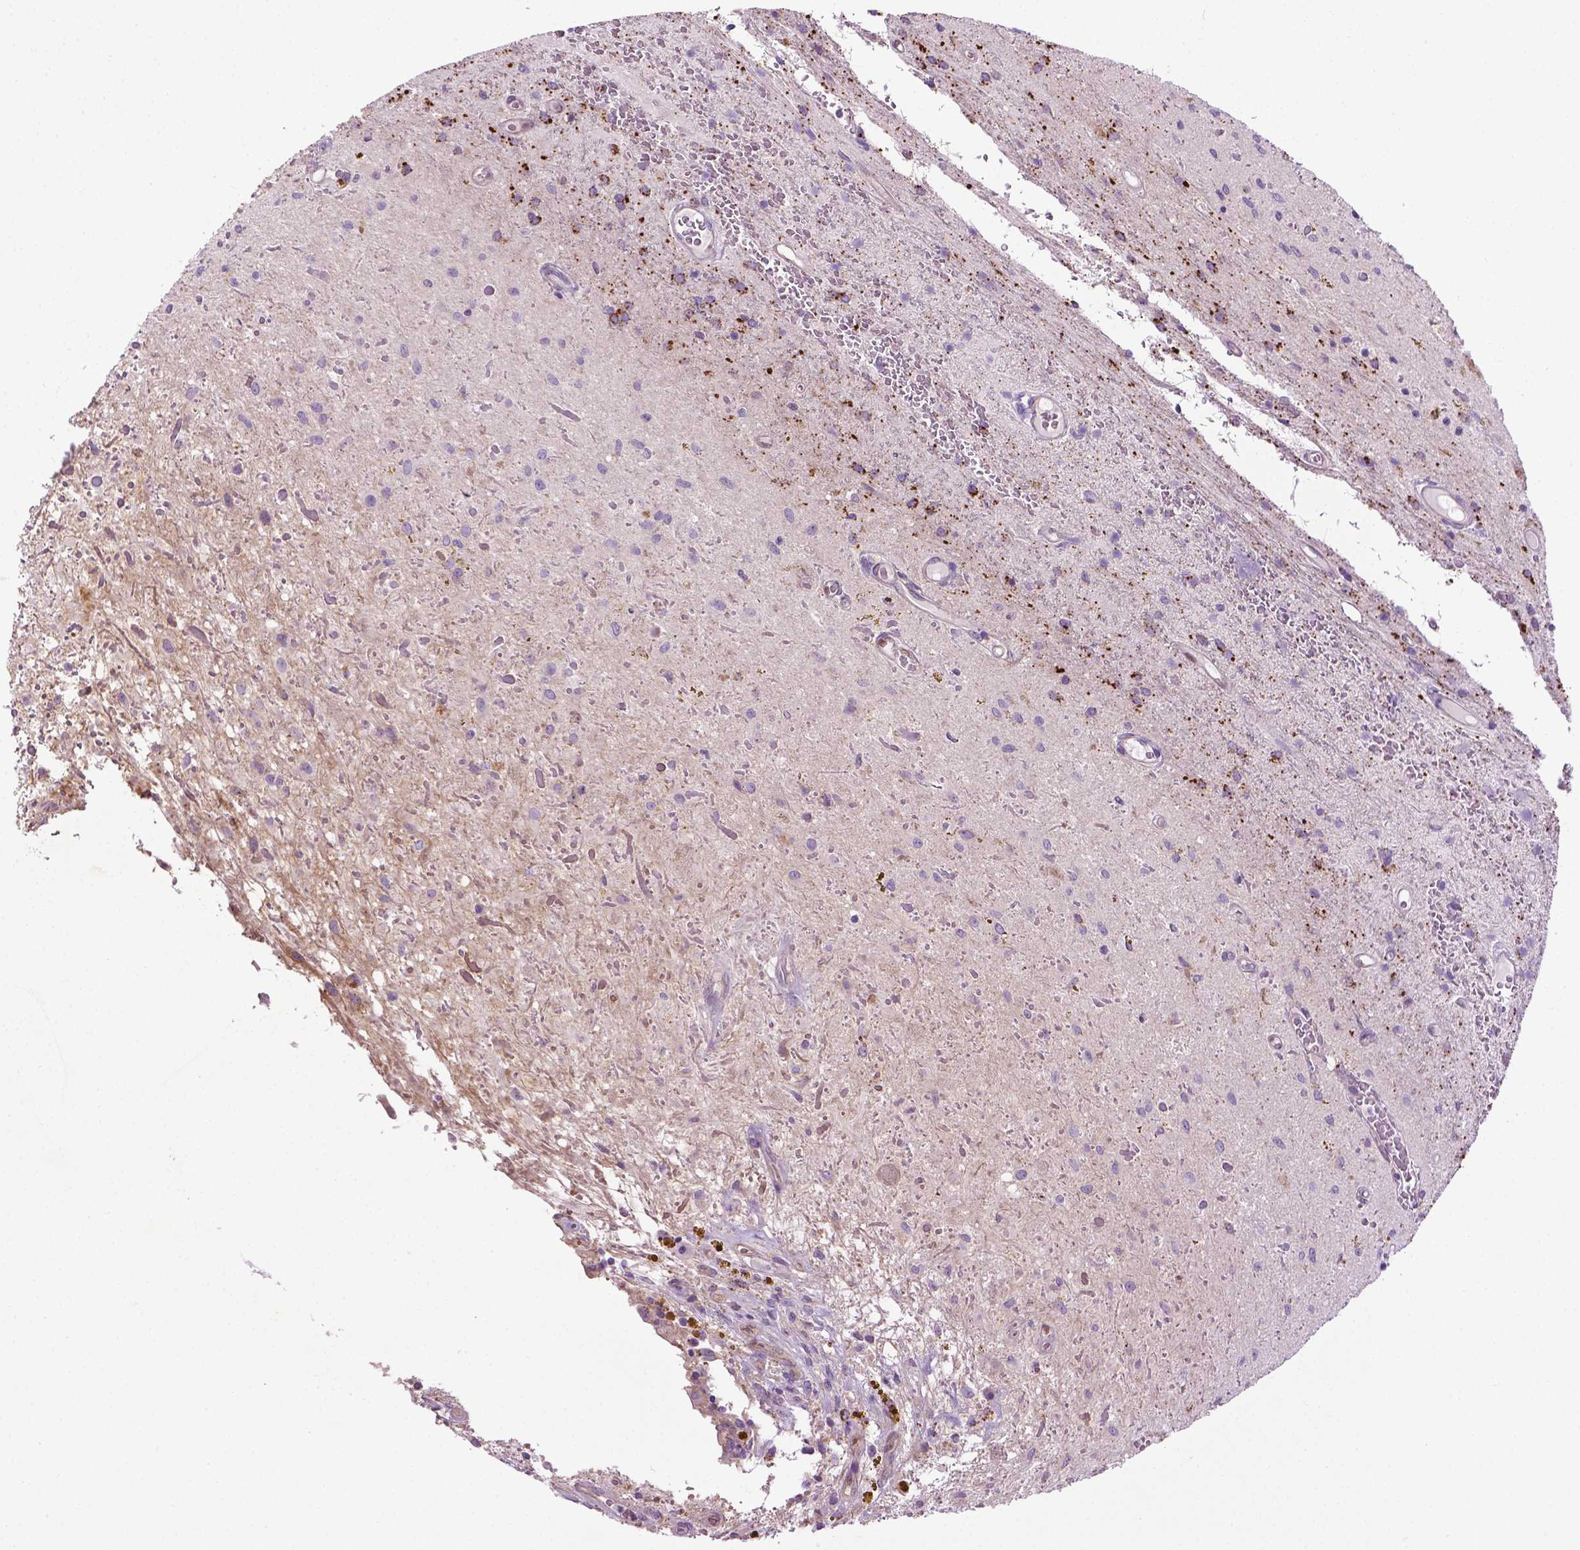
{"staining": {"intensity": "negative", "quantity": "none", "location": "none"}, "tissue": "glioma", "cell_type": "Tumor cells", "image_type": "cancer", "snomed": [{"axis": "morphology", "description": "Glioma, malignant, Low grade"}, {"axis": "topography", "description": "Cerebellum"}], "caption": "This photomicrograph is of glioma stained with immunohistochemistry (IHC) to label a protein in brown with the nuclei are counter-stained blue. There is no staining in tumor cells. (DAB (3,3'-diaminobenzidine) IHC visualized using brightfield microscopy, high magnification).", "gene": "SPECC1L", "patient": {"sex": "female", "age": 14}}